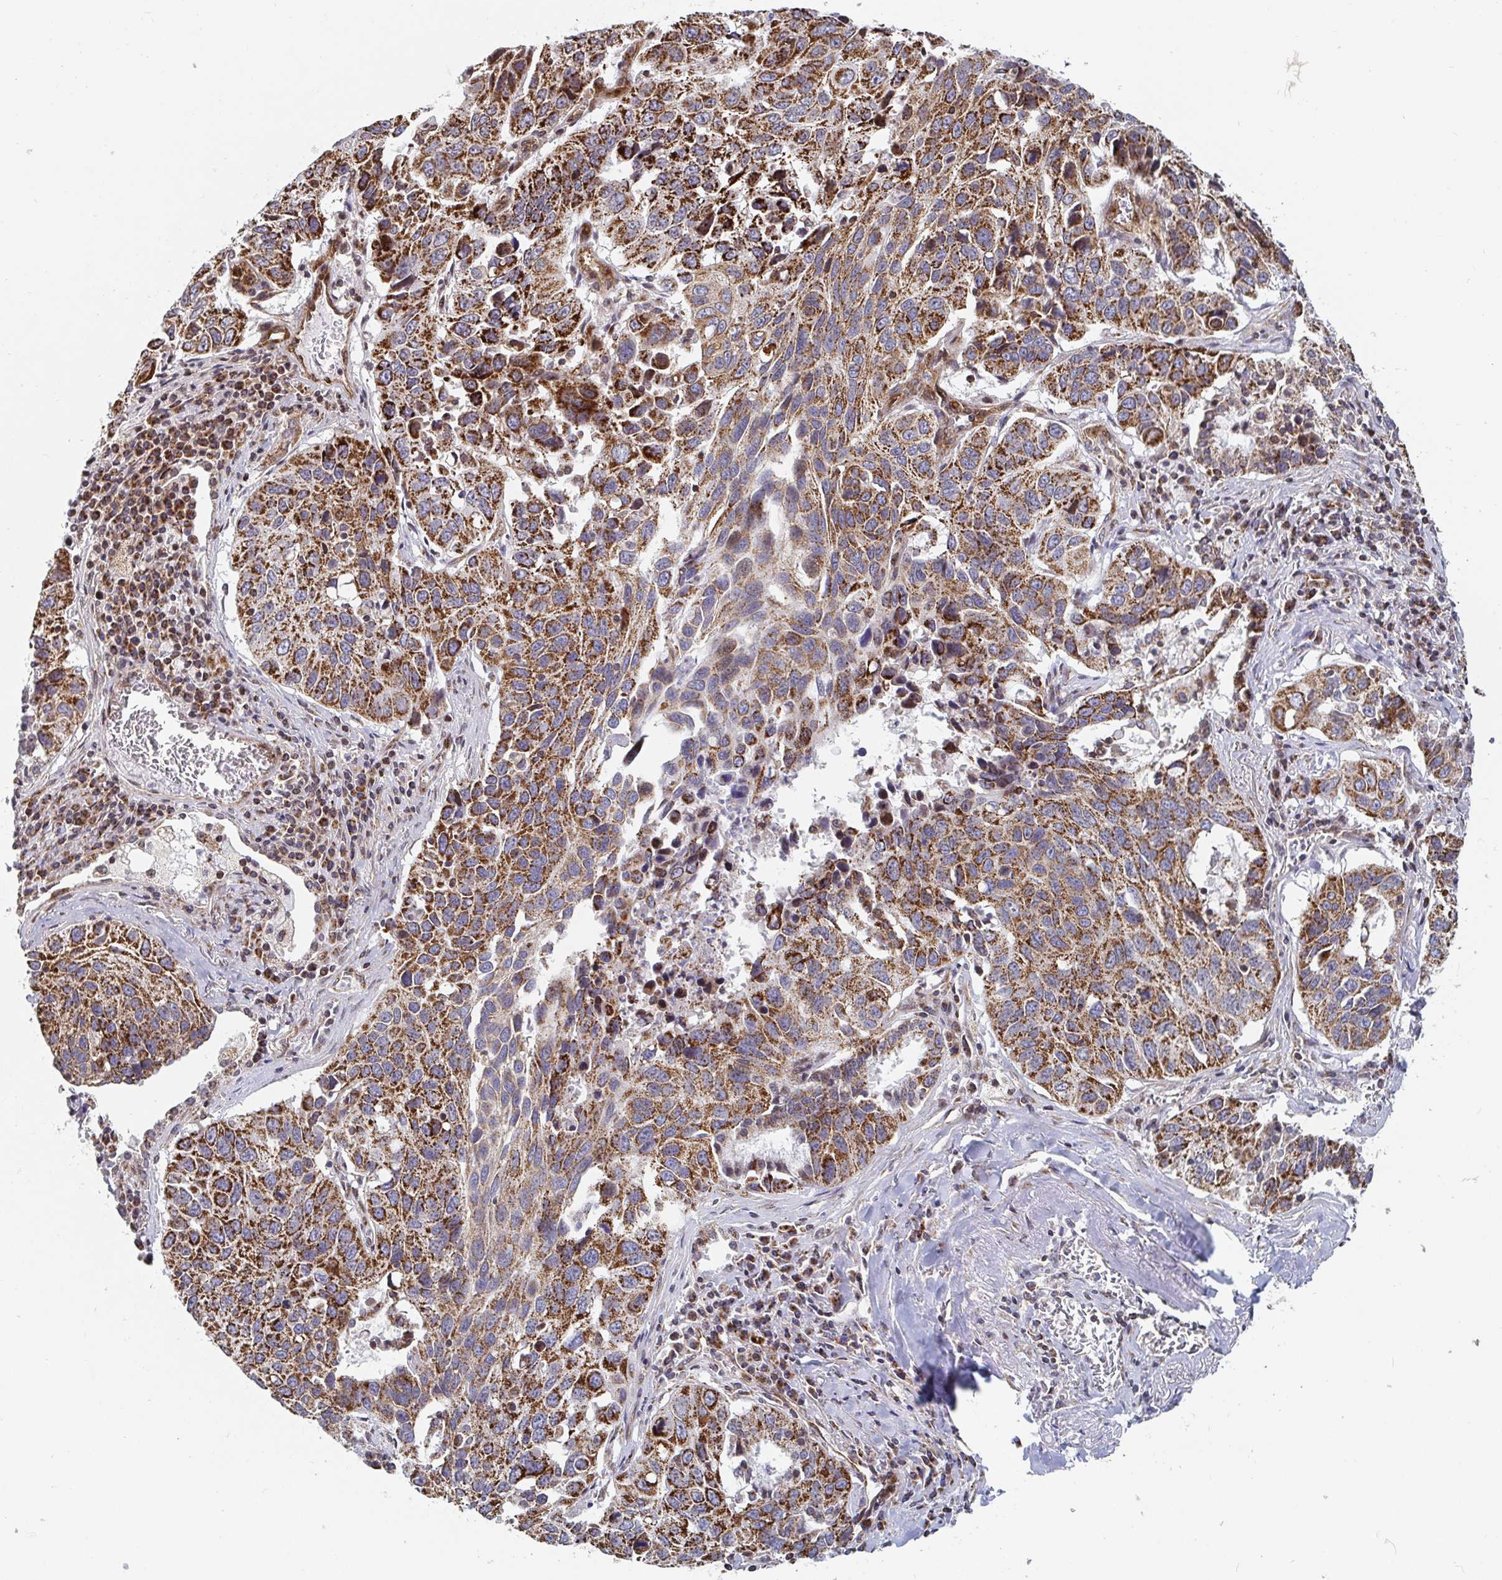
{"staining": {"intensity": "strong", "quantity": ">75%", "location": "cytoplasmic/membranous"}, "tissue": "lung cancer", "cell_type": "Tumor cells", "image_type": "cancer", "snomed": [{"axis": "morphology", "description": "Squamous cell carcinoma, NOS"}, {"axis": "topography", "description": "Lung"}], "caption": "Tumor cells exhibit high levels of strong cytoplasmic/membranous positivity in approximately >75% of cells in human squamous cell carcinoma (lung).", "gene": "STARD8", "patient": {"sex": "female", "age": 61}}